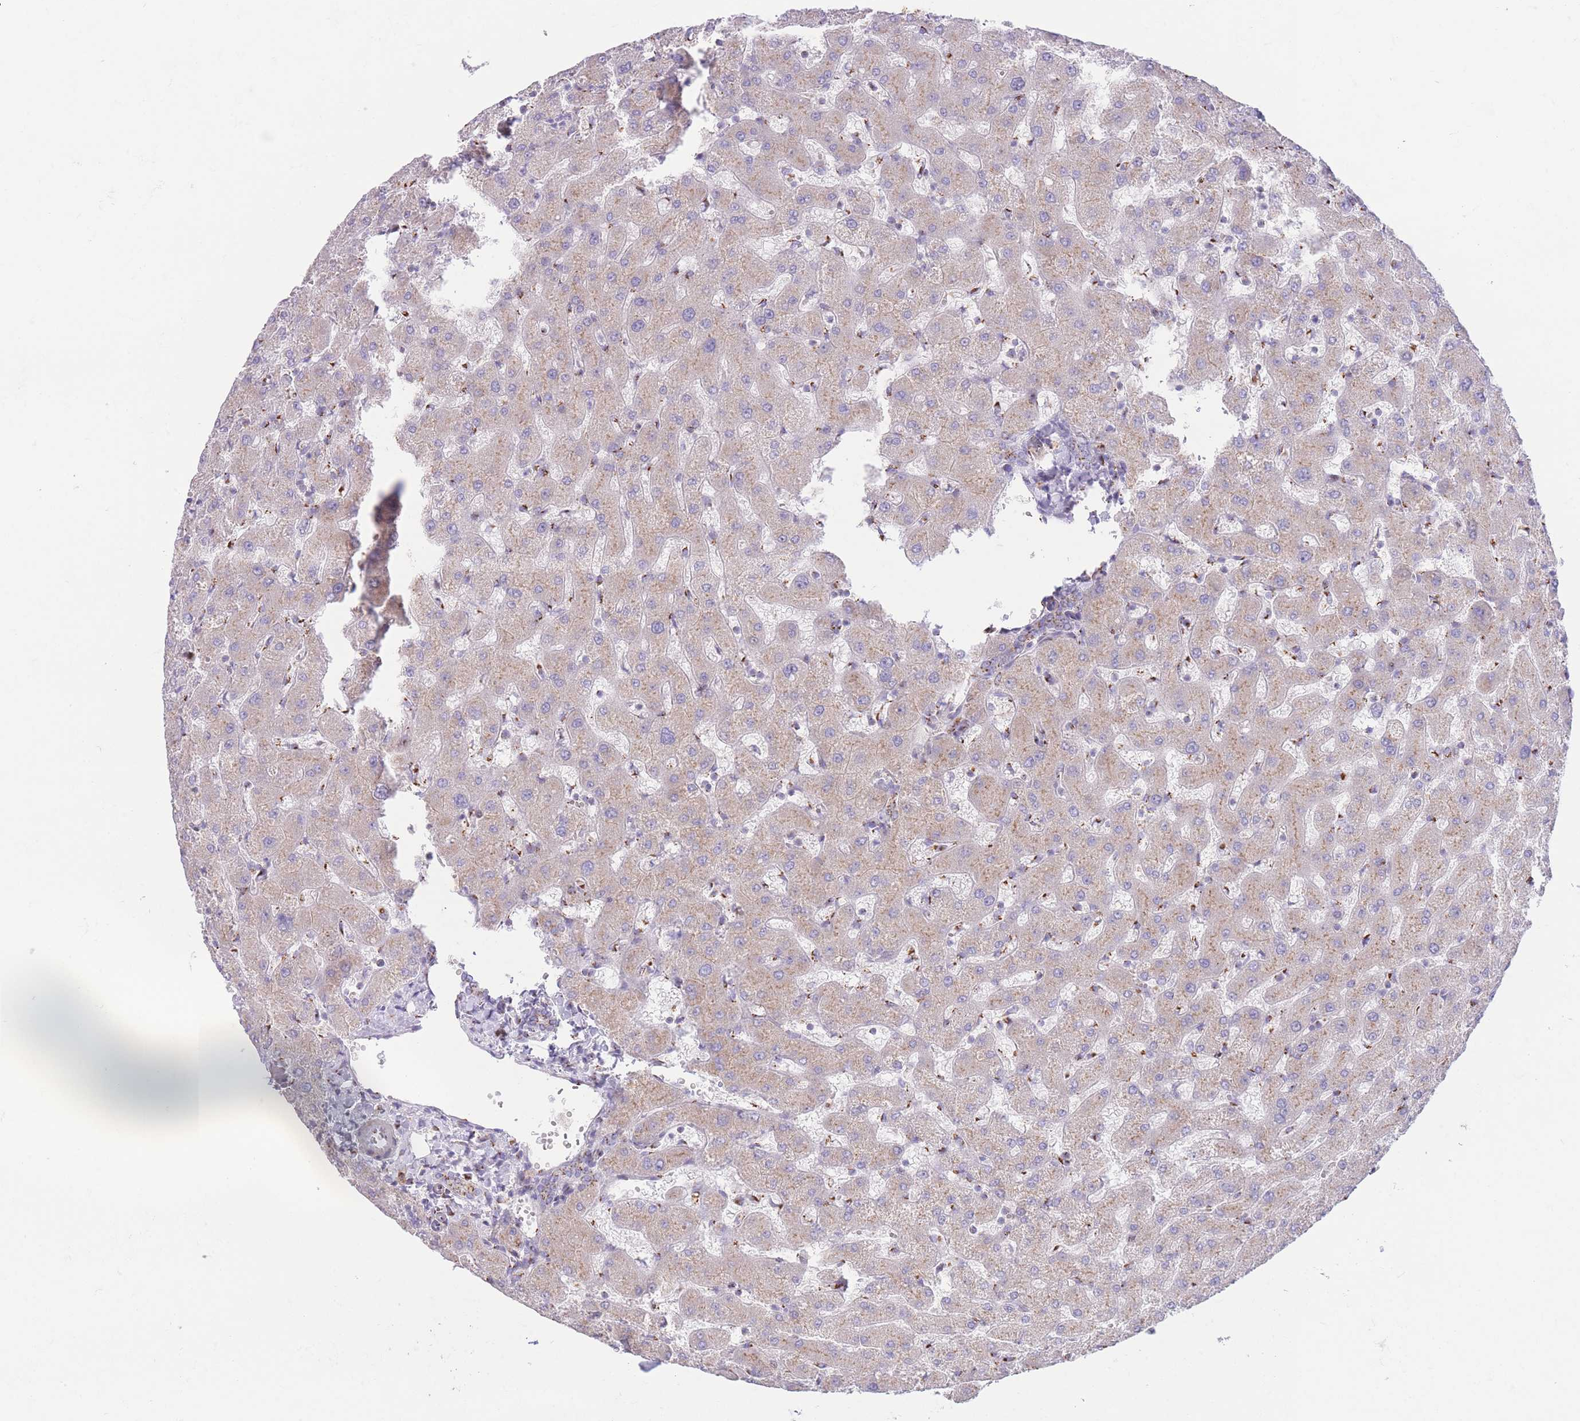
{"staining": {"intensity": "moderate", "quantity": "25%-75%", "location": "cytoplasmic/membranous"}, "tissue": "liver", "cell_type": "Cholangiocytes", "image_type": "normal", "snomed": [{"axis": "morphology", "description": "Normal tissue, NOS"}, {"axis": "topography", "description": "Liver"}], "caption": "Immunohistochemistry of benign human liver demonstrates medium levels of moderate cytoplasmic/membranous expression in about 25%-75% of cholangiocytes.", "gene": "MPND", "patient": {"sex": "female", "age": 63}}